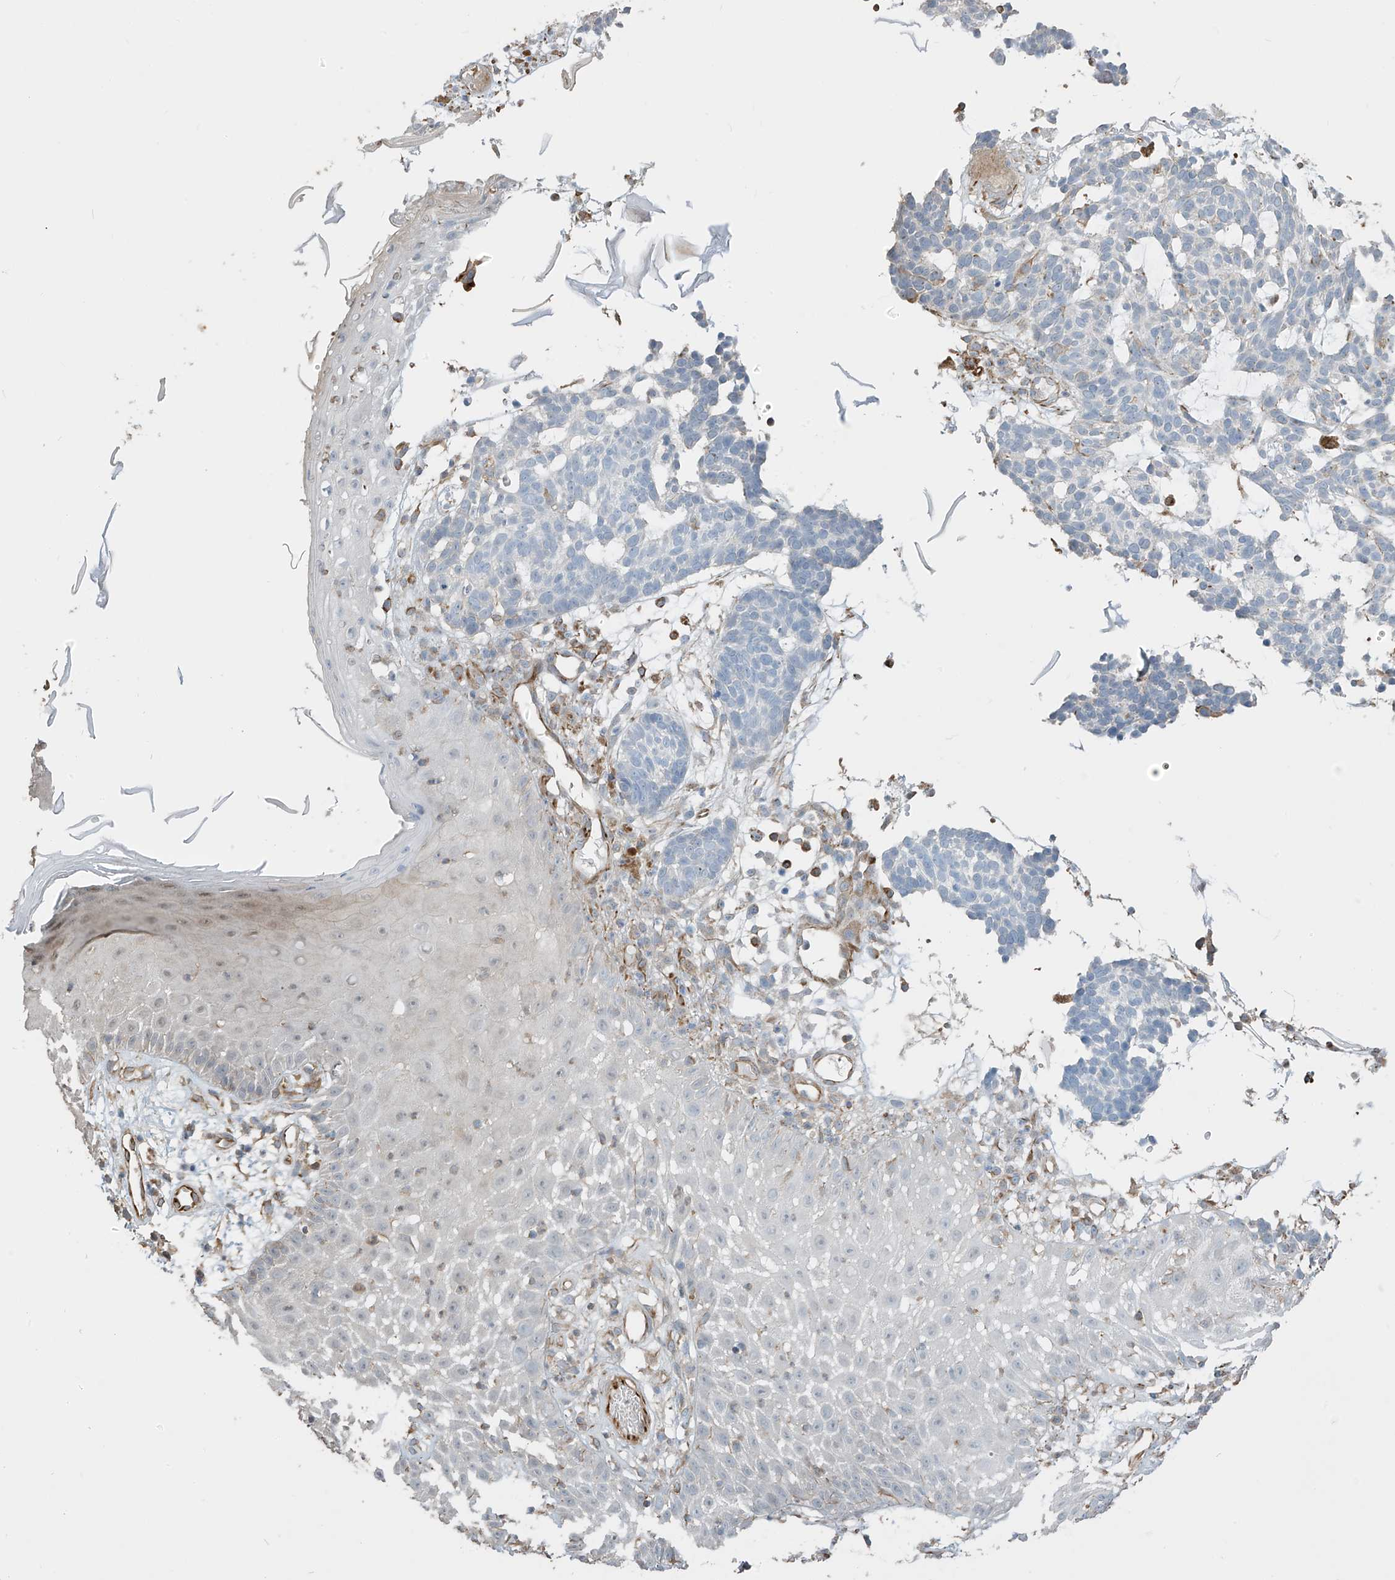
{"staining": {"intensity": "negative", "quantity": "none", "location": "none"}, "tissue": "skin cancer", "cell_type": "Tumor cells", "image_type": "cancer", "snomed": [{"axis": "morphology", "description": "Basal cell carcinoma"}, {"axis": "topography", "description": "Skin"}], "caption": "Basal cell carcinoma (skin) stained for a protein using immunohistochemistry (IHC) demonstrates no expression tumor cells.", "gene": "SH3BGRL3", "patient": {"sex": "male", "age": 85}}